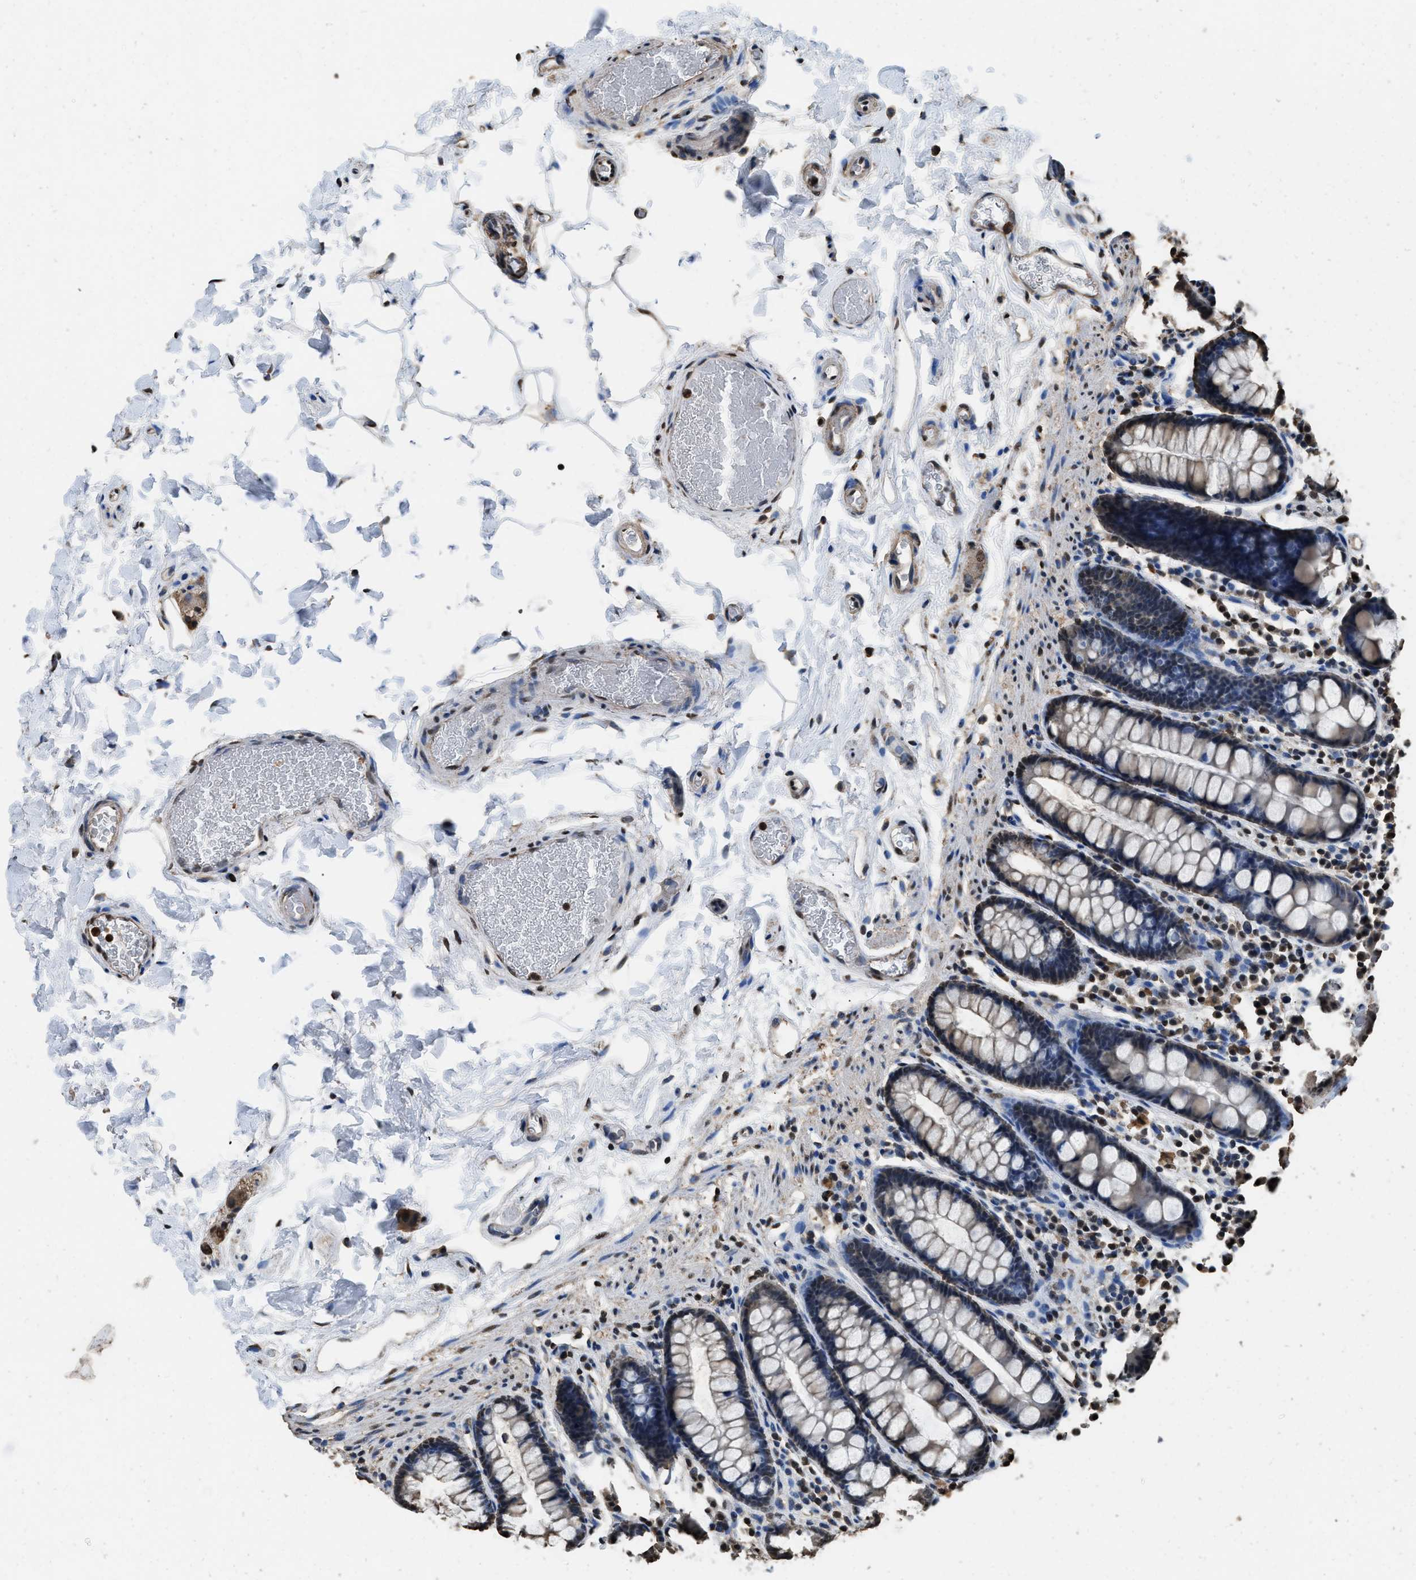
{"staining": {"intensity": "moderate", "quantity": "25%-75%", "location": "cytoplasmic/membranous,nuclear"}, "tissue": "colon", "cell_type": "Endothelial cells", "image_type": "normal", "snomed": [{"axis": "morphology", "description": "Normal tissue, NOS"}, {"axis": "topography", "description": "Colon"}], "caption": "DAB (3,3'-diaminobenzidine) immunohistochemical staining of benign colon reveals moderate cytoplasmic/membranous,nuclear protein staining in about 25%-75% of endothelial cells. (brown staining indicates protein expression, while blue staining denotes nuclei).", "gene": "GAPDH", "patient": {"sex": "female", "age": 80}}